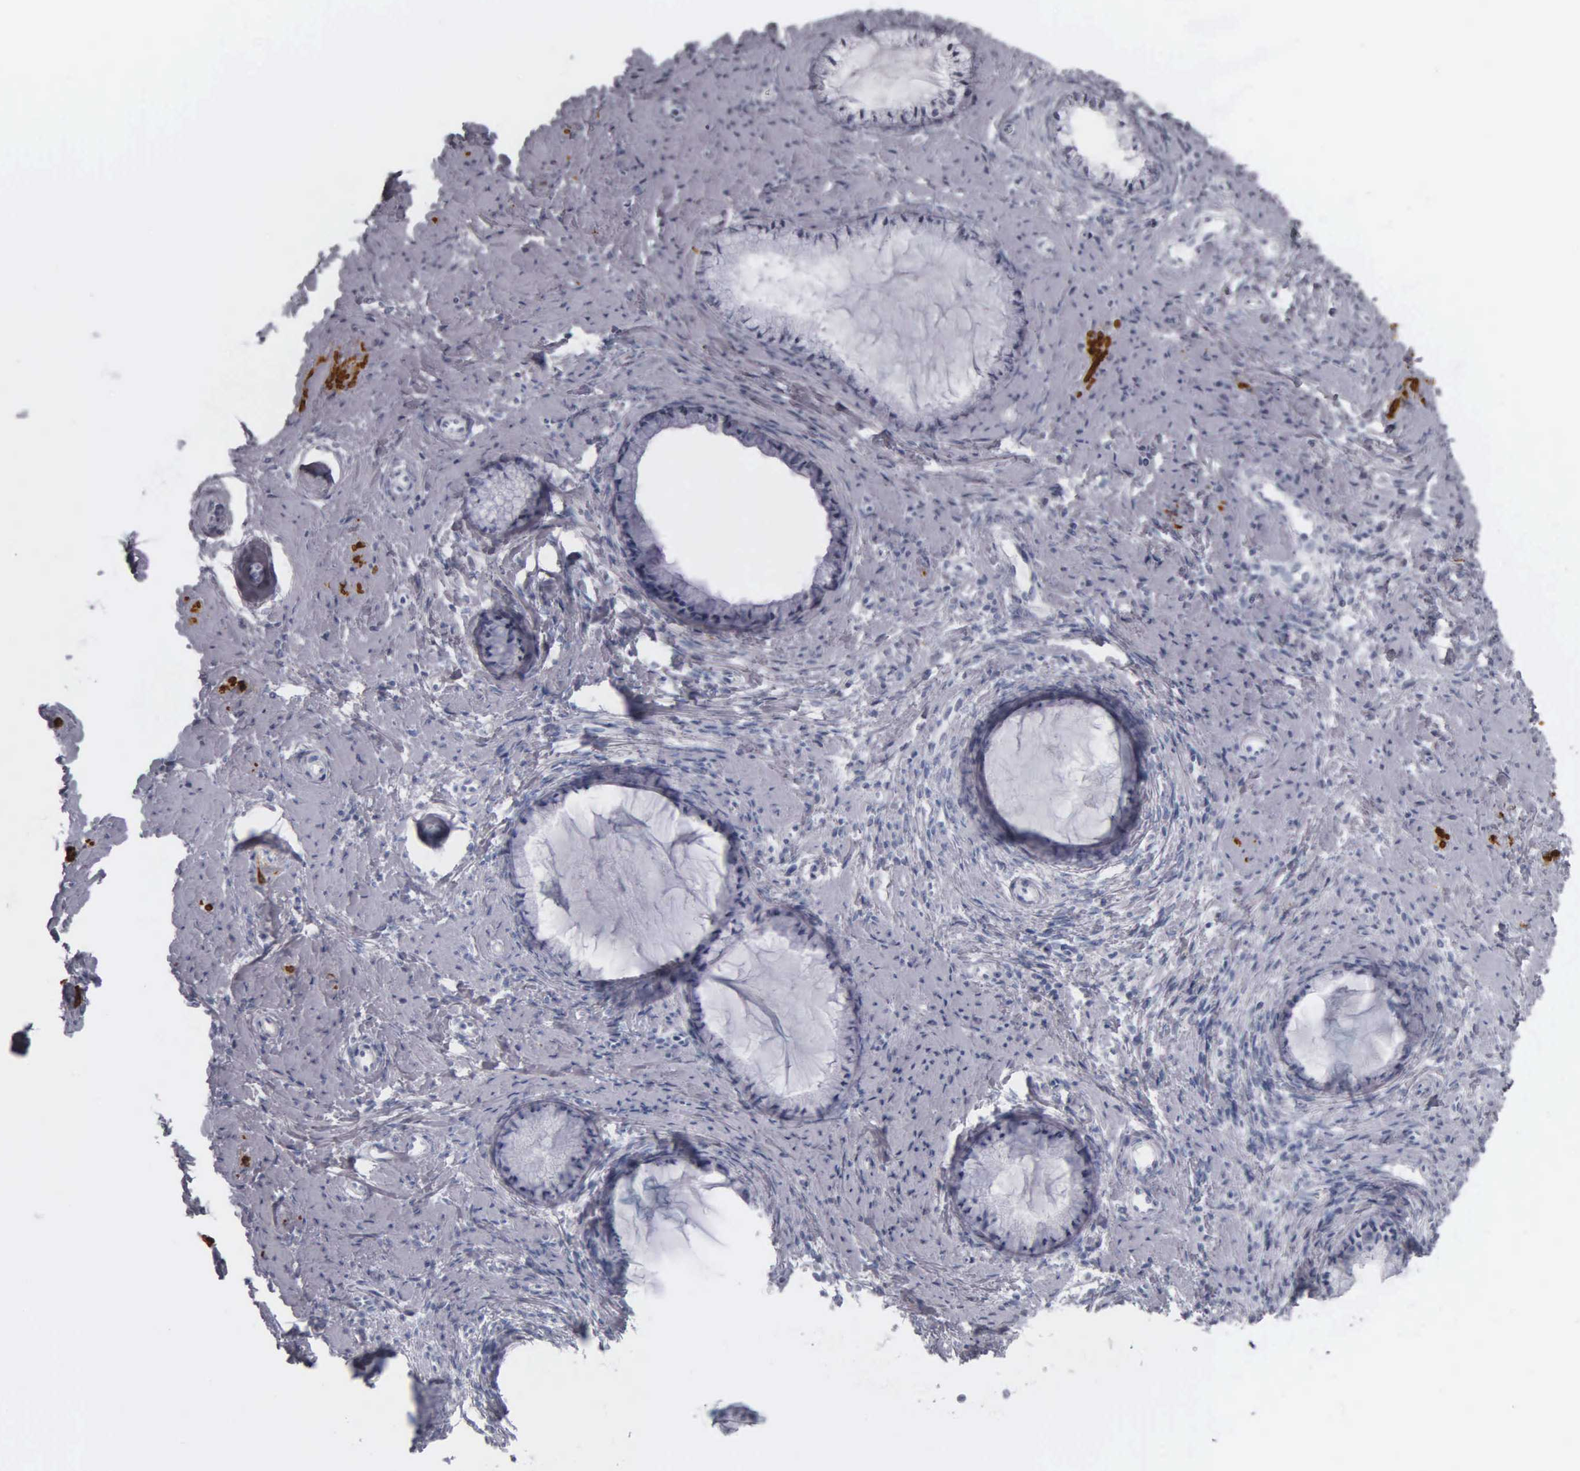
{"staining": {"intensity": "negative", "quantity": "none", "location": "none"}, "tissue": "cervix", "cell_type": "Glandular cells", "image_type": "normal", "snomed": [{"axis": "morphology", "description": "Normal tissue, NOS"}, {"axis": "topography", "description": "Cervix"}], "caption": "Glandular cells show no significant positivity in benign cervix. (Stains: DAB (3,3'-diaminobenzidine) immunohistochemistry (IHC) with hematoxylin counter stain, Microscopy: brightfield microscopy at high magnification).", "gene": "DES", "patient": {"sex": "female", "age": 70}}